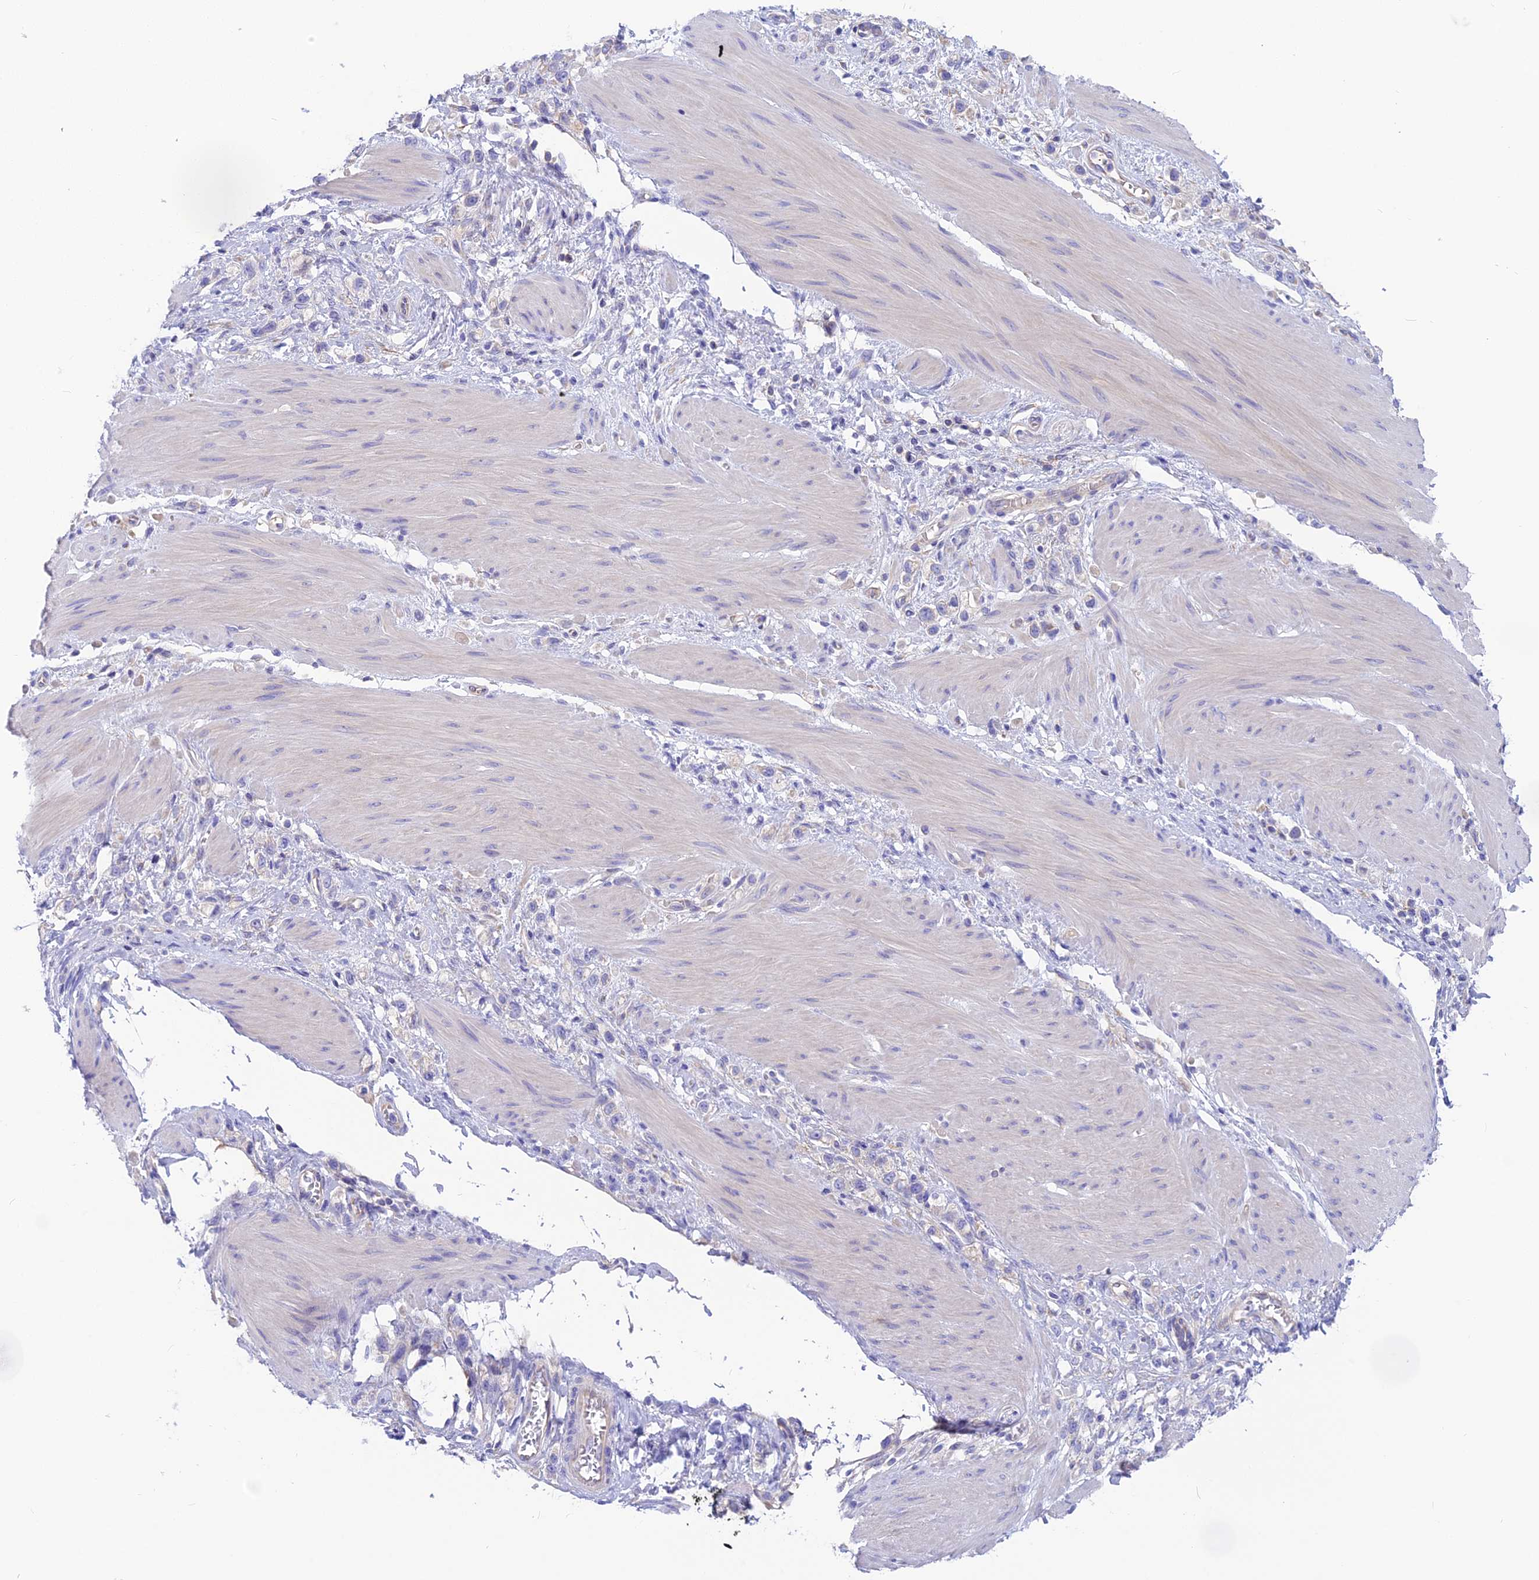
{"staining": {"intensity": "negative", "quantity": "none", "location": "none"}, "tissue": "stomach cancer", "cell_type": "Tumor cells", "image_type": "cancer", "snomed": [{"axis": "morphology", "description": "Adenocarcinoma, NOS"}, {"axis": "topography", "description": "Stomach"}], "caption": "There is no significant positivity in tumor cells of stomach cancer.", "gene": "LZTFL1", "patient": {"sex": "female", "age": 65}}